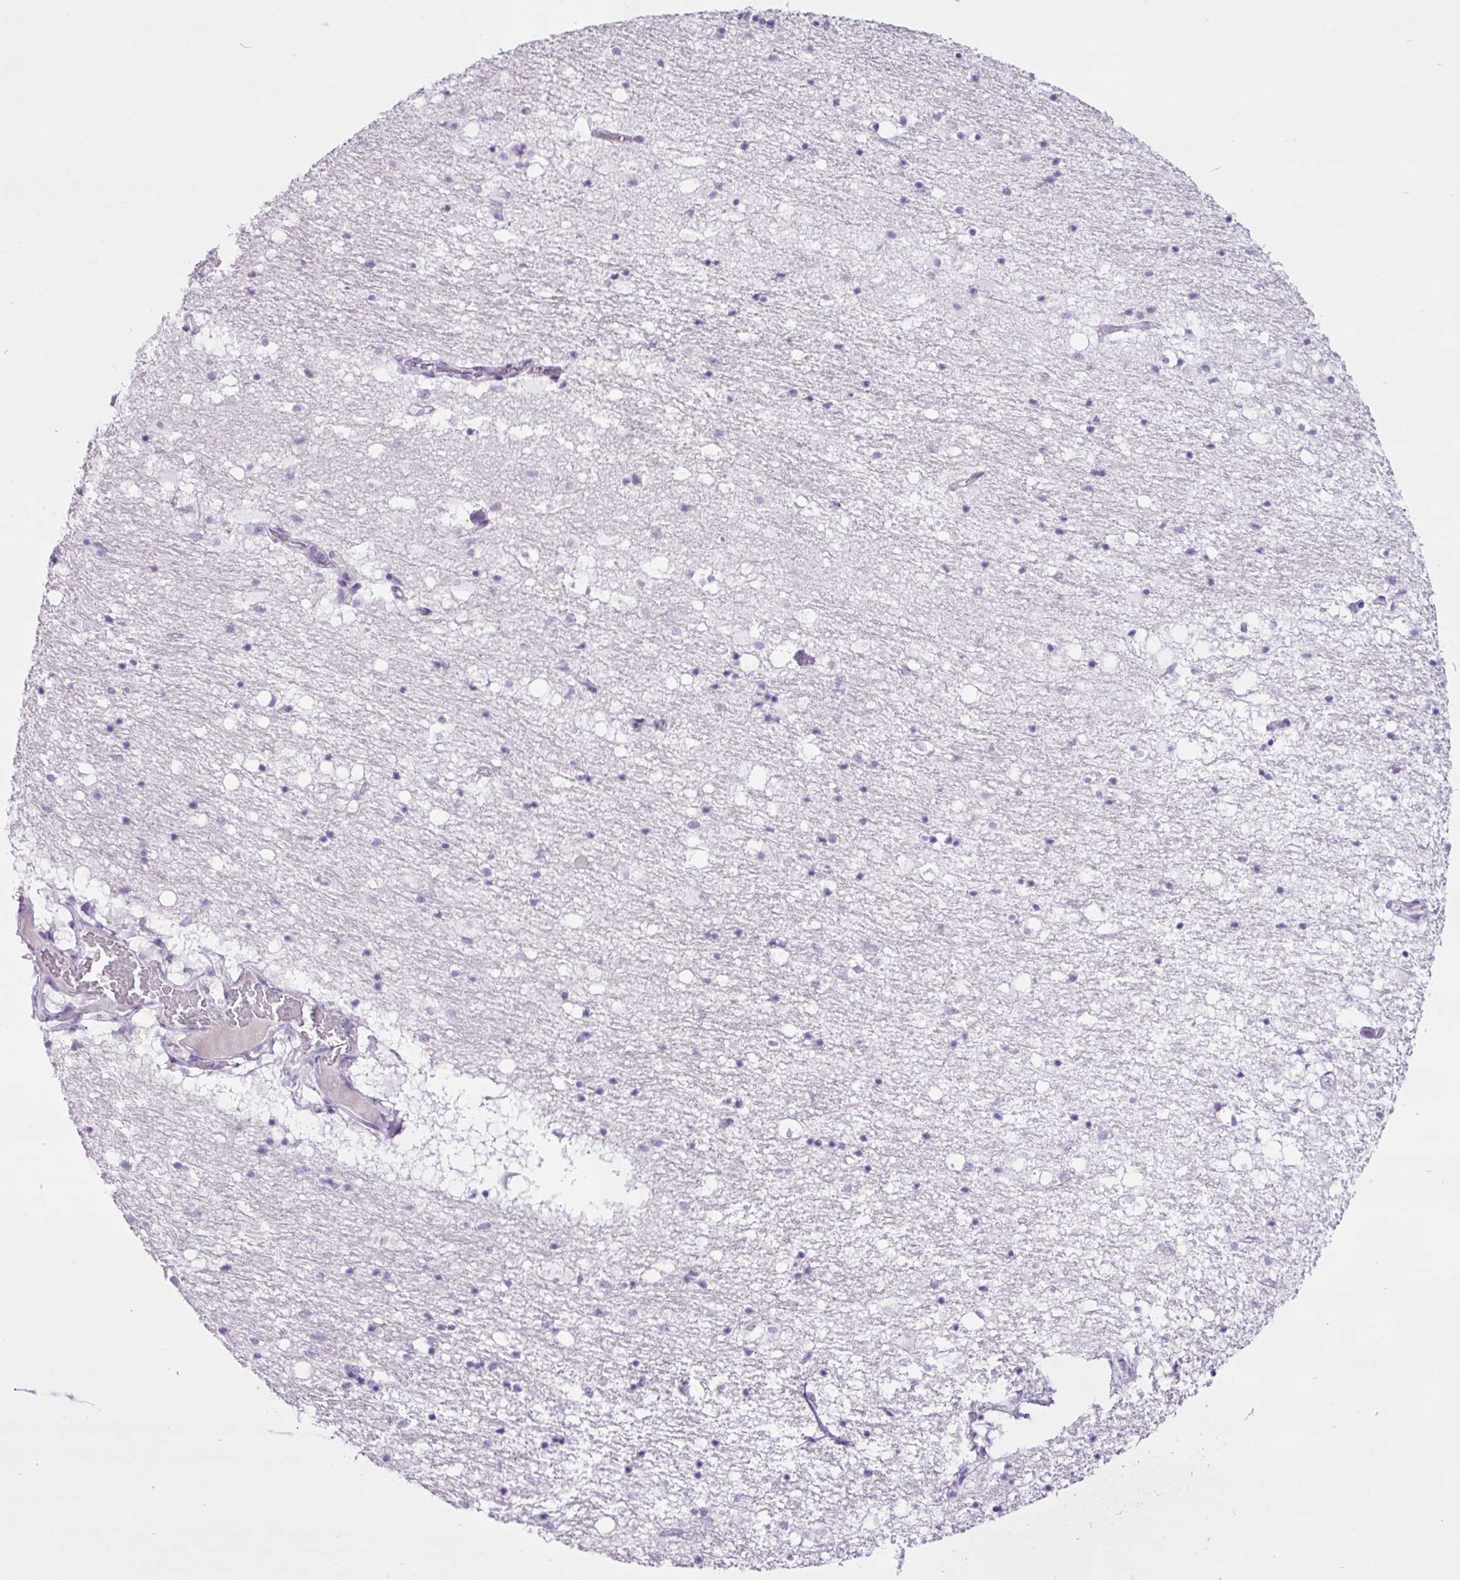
{"staining": {"intensity": "negative", "quantity": "none", "location": "none"}, "tissue": "caudate", "cell_type": "Glial cells", "image_type": "normal", "snomed": [{"axis": "morphology", "description": "Normal tissue, NOS"}, {"axis": "topography", "description": "Lateral ventricle wall"}], "caption": "The photomicrograph shows no significant staining in glial cells of caudate.", "gene": "PGR", "patient": {"sex": "male", "age": 58}}